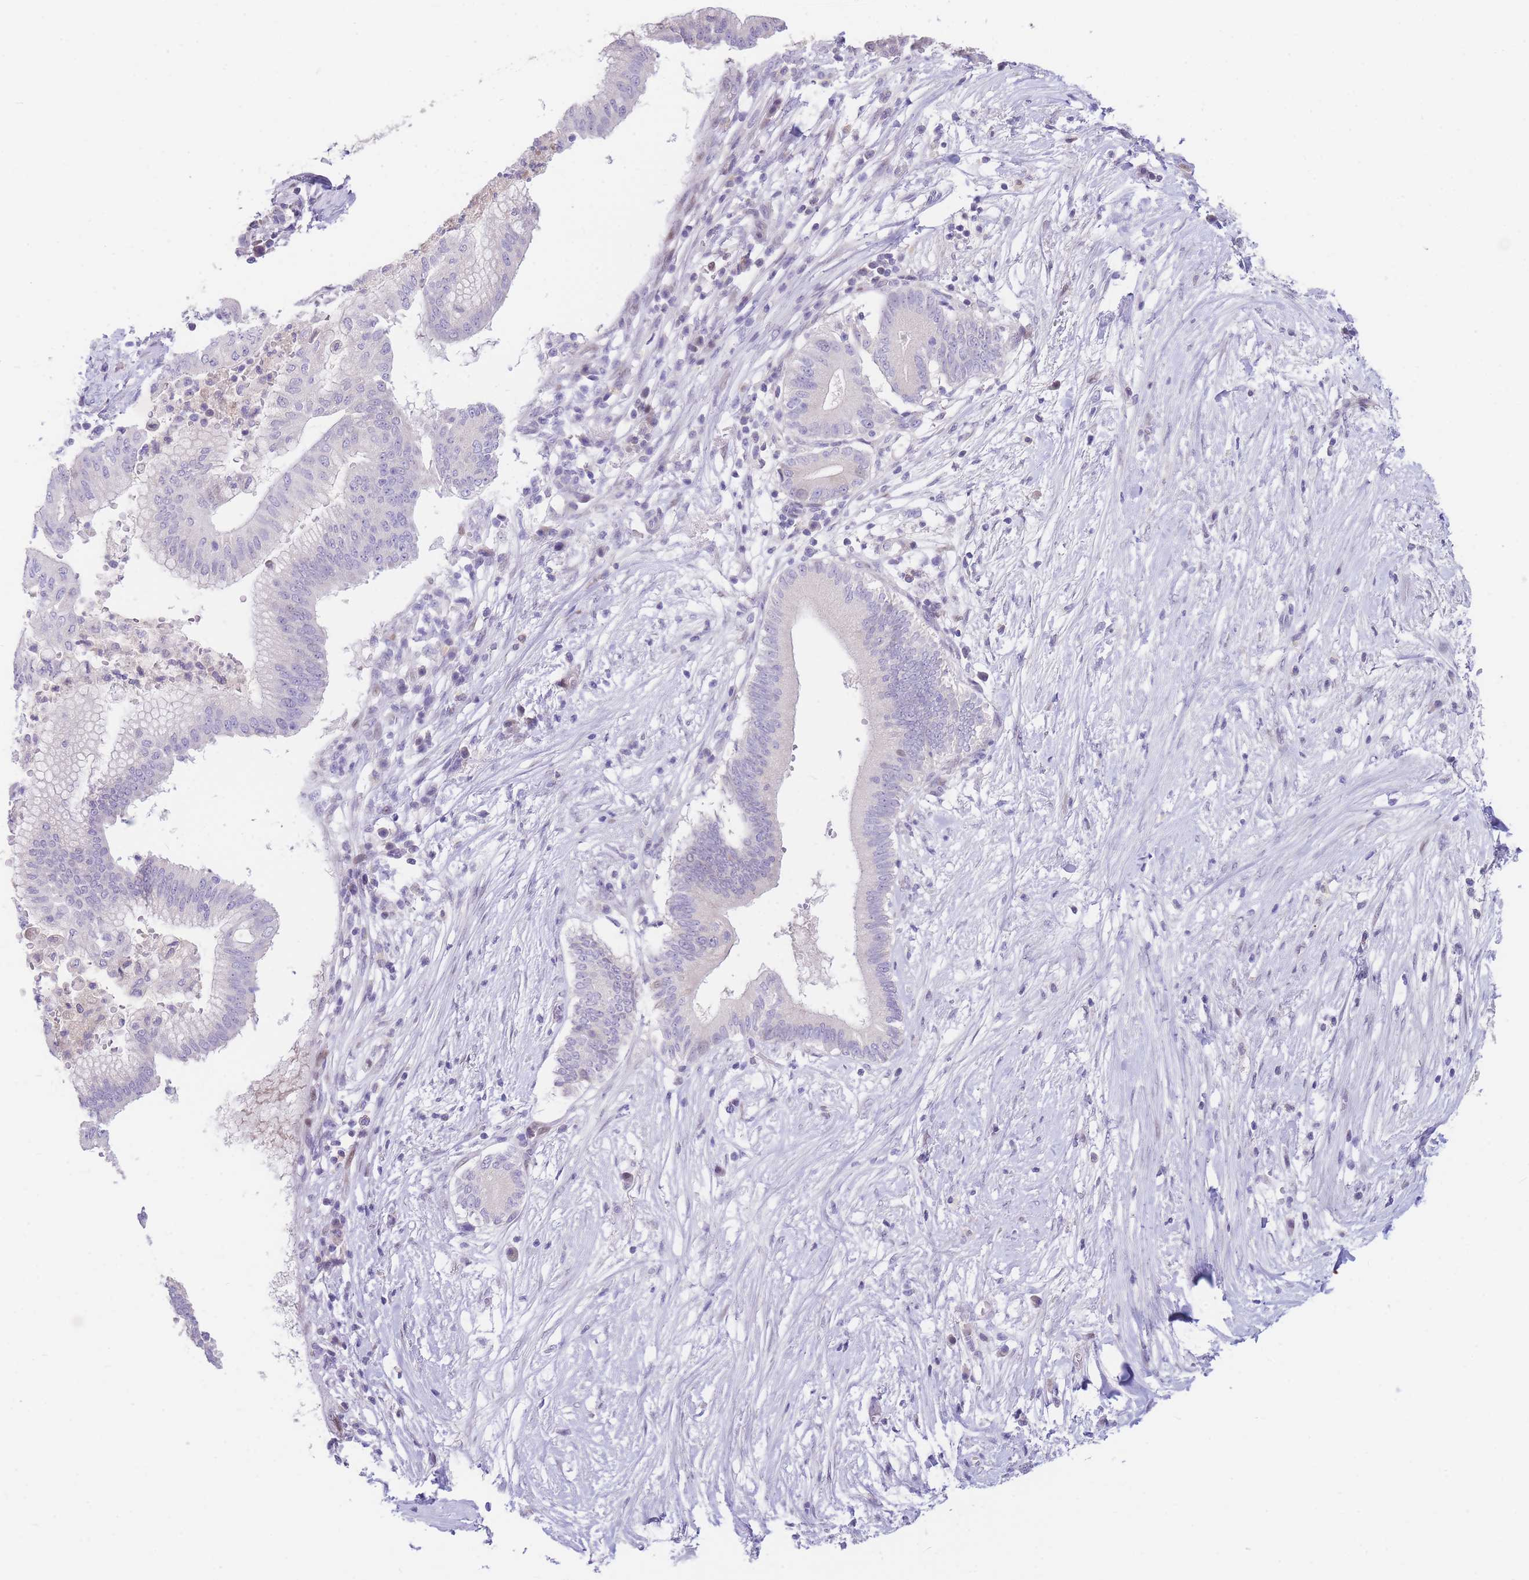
{"staining": {"intensity": "negative", "quantity": "none", "location": "none"}, "tissue": "pancreatic cancer", "cell_type": "Tumor cells", "image_type": "cancer", "snomed": [{"axis": "morphology", "description": "Adenocarcinoma, NOS"}, {"axis": "topography", "description": "Pancreas"}], "caption": "Tumor cells are negative for brown protein staining in adenocarcinoma (pancreatic).", "gene": "SHCBP1", "patient": {"sex": "male", "age": 68}}